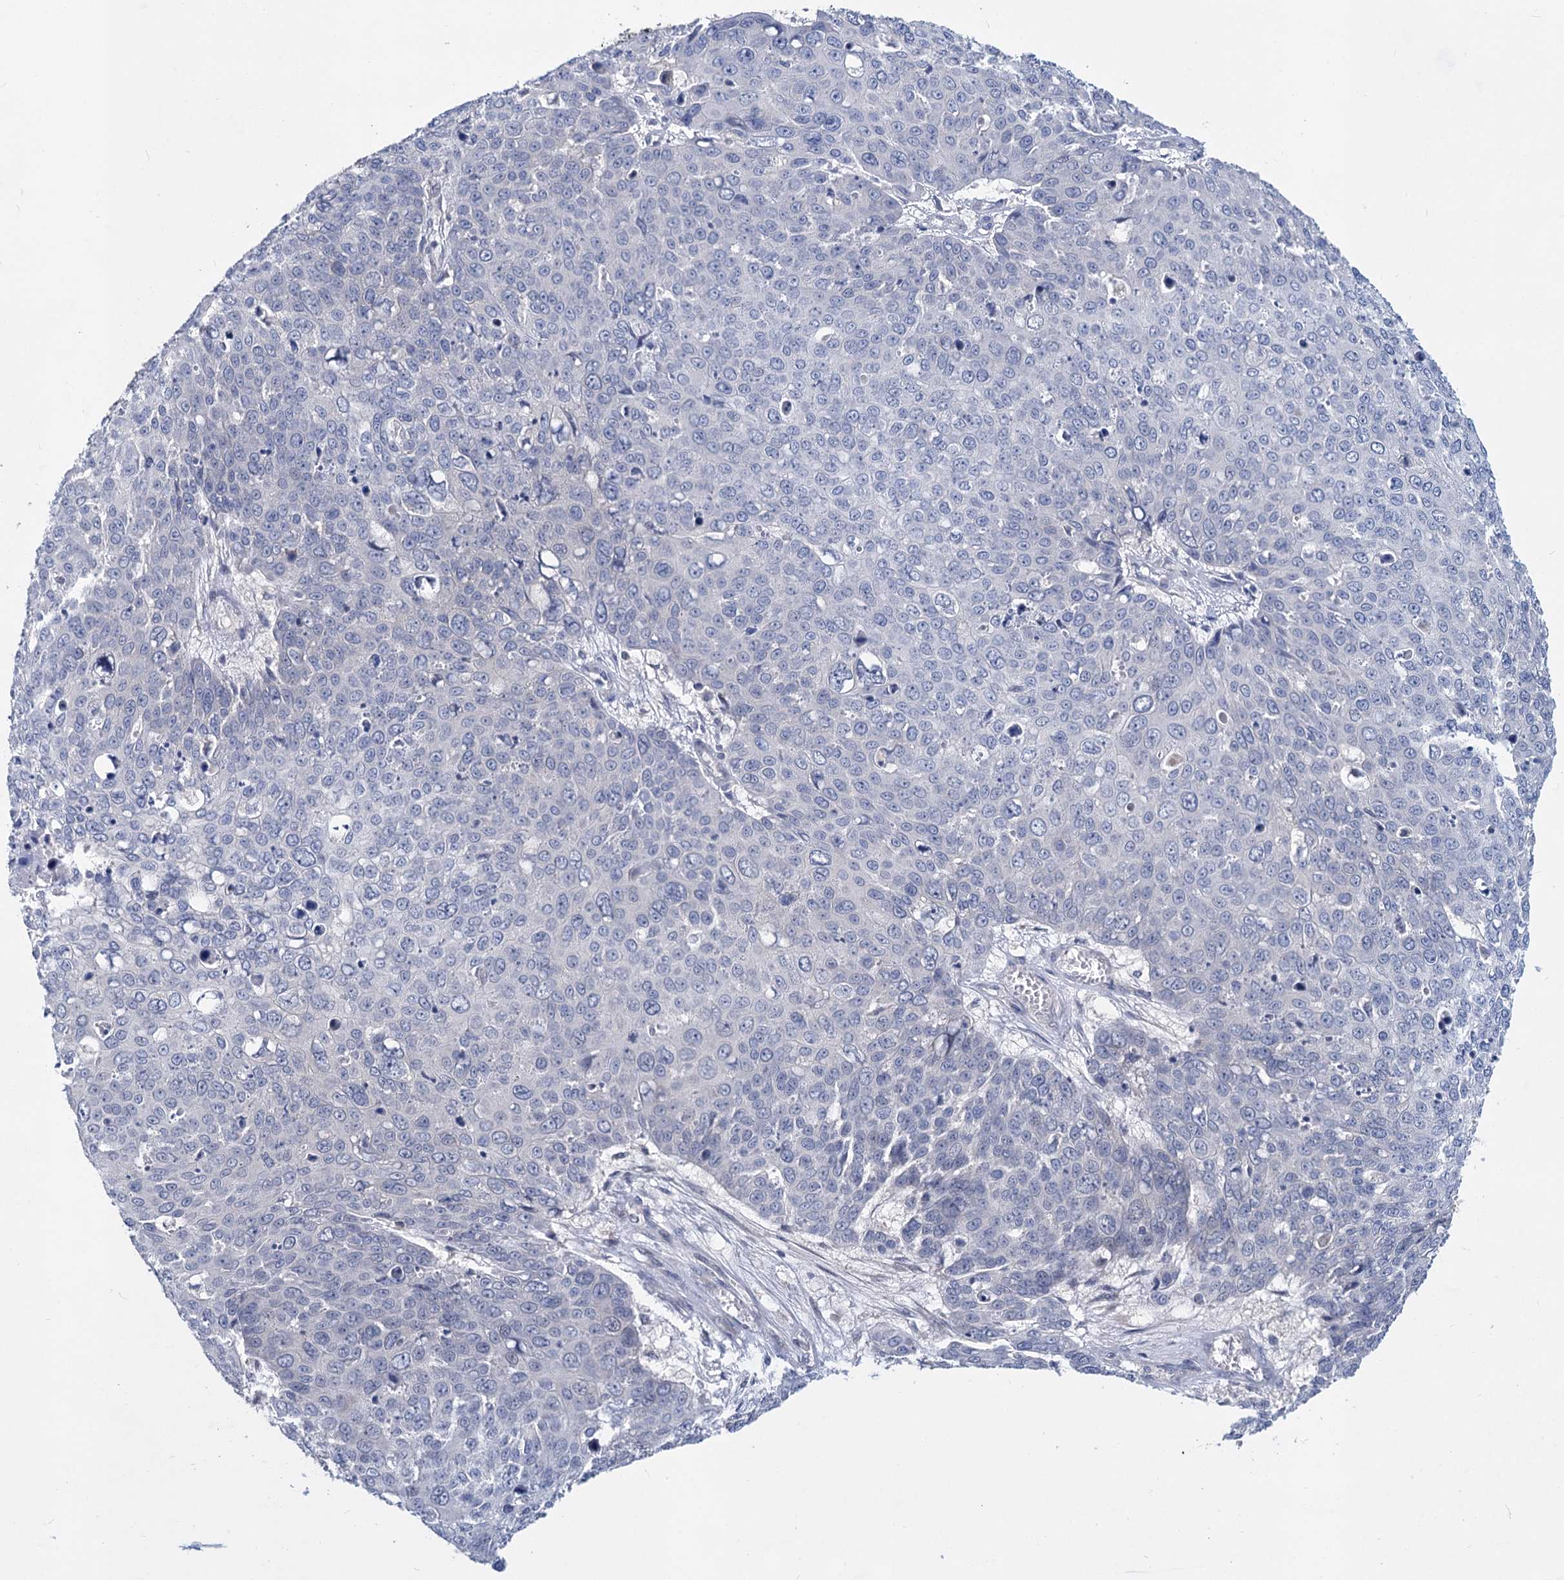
{"staining": {"intensity": "negative", "quantity": "none", "location": "none"}, "tissue": "skin cancer", "cell_type": "Tumor cells", "image_type": "cancer", "snomed": [{"axis": "morphology", "description": "Squamous cell carcinoma, NOS"}, {"axis": "topography", "description": "Skin"}], "caption": "This is a histopathology image of immunohistochemistry (IHC) staining of skin cancer, which shows no expression in tumor cells.", "gene": "TTC17", "patient": {"sex": "male", "age": 71}}